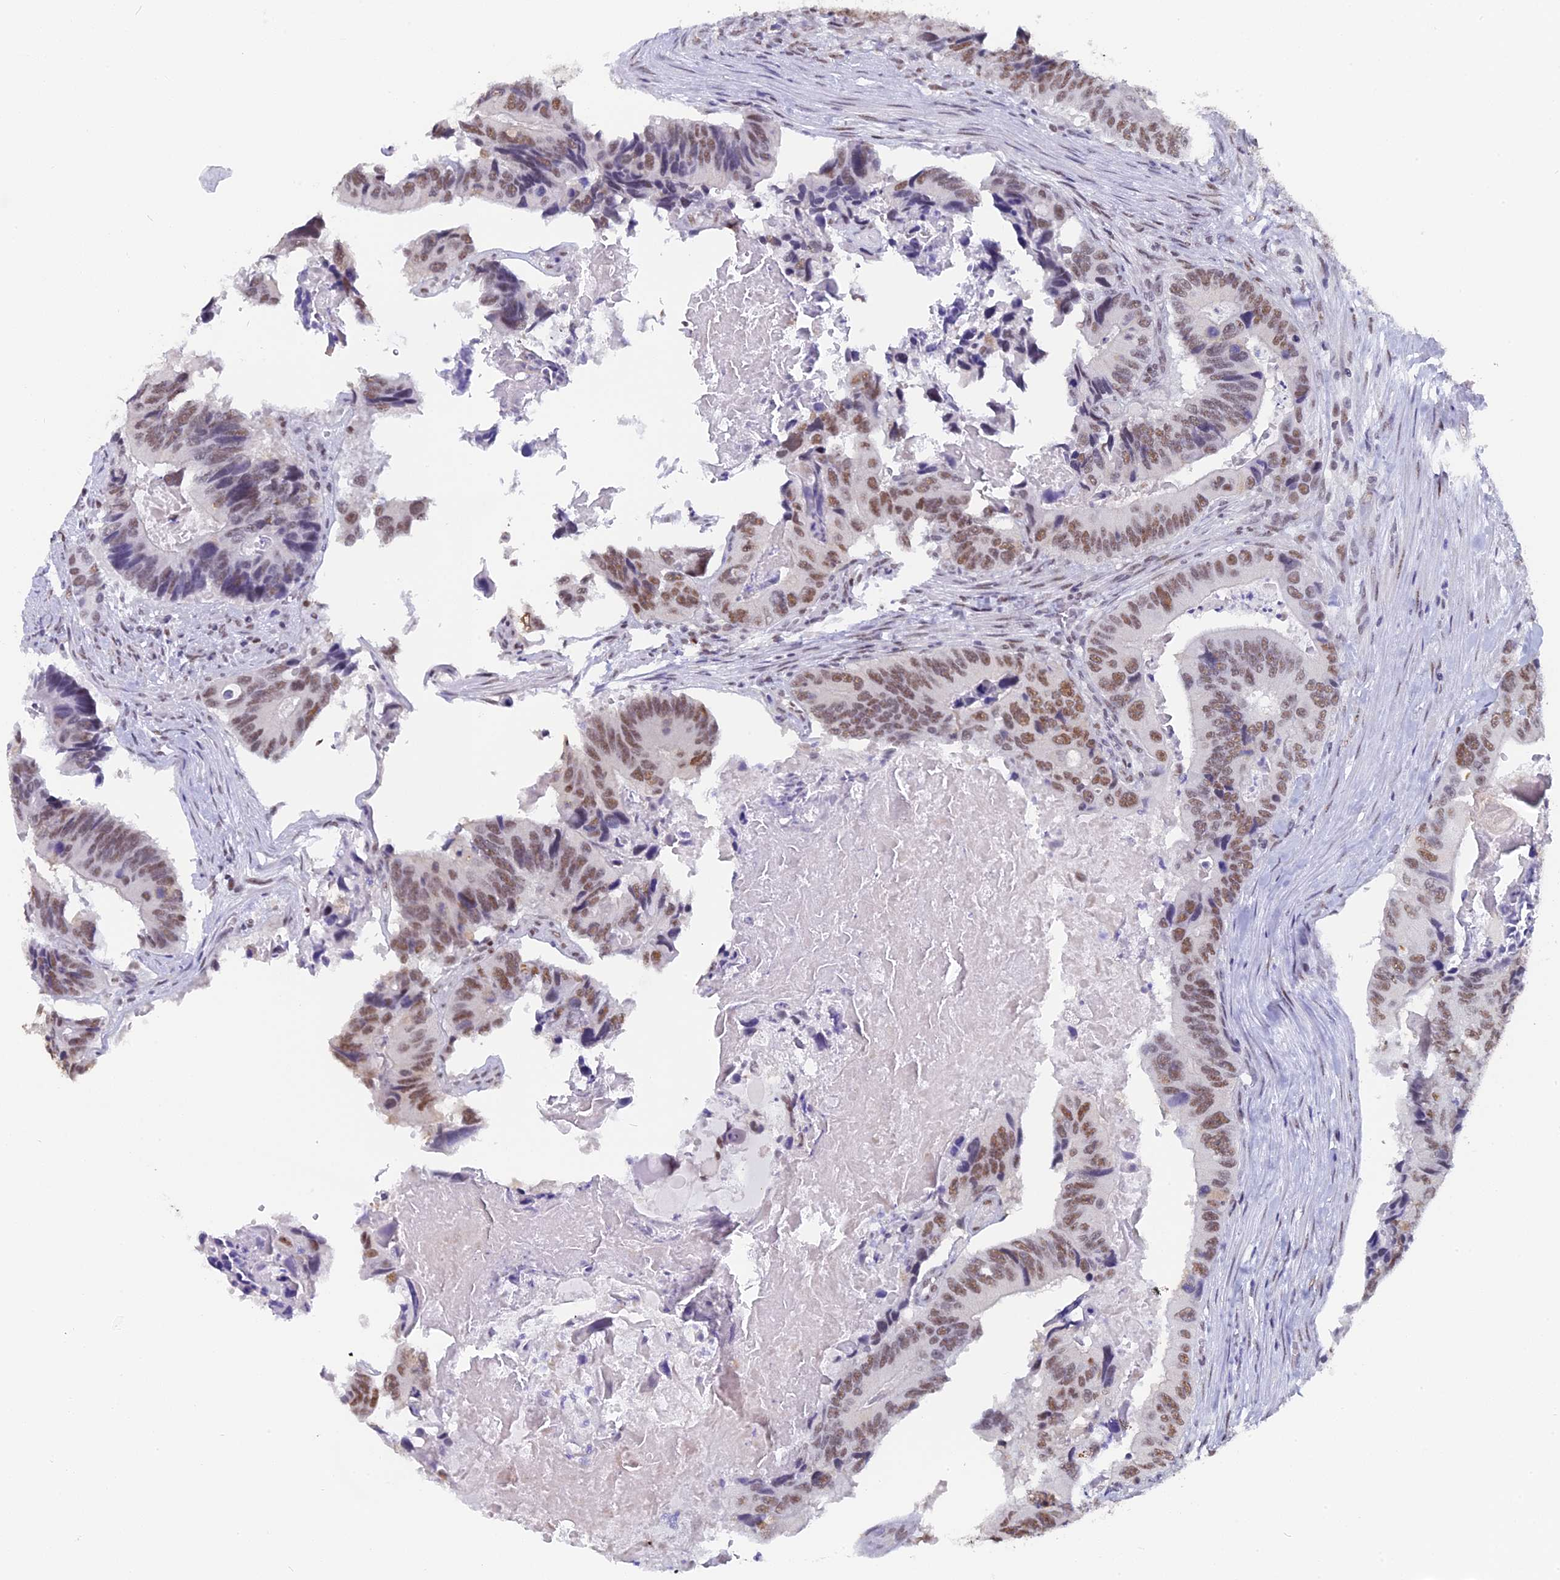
{"staining": {"intensity": "moderate", "quantity": ">75%", "location": "nuclear"}, "tissue": "colorectal cancer", "cell_type": "Tumor cells", "image_type": "cancer", "snomed": [{"axis": "morphology", "description": "Adenocarcinoma, NOS"}, {"axis": "topography", "description": "Colon"}], "caption": "This image shows immunohistochemistry (IHC) staining of colorectal cancer (adenocarcinoma), with medium moderate nuclear expression in approximately >75% of tumor cells.", "gene": "CD2BP2", "patient": {"sex": "male", "age": 84}}